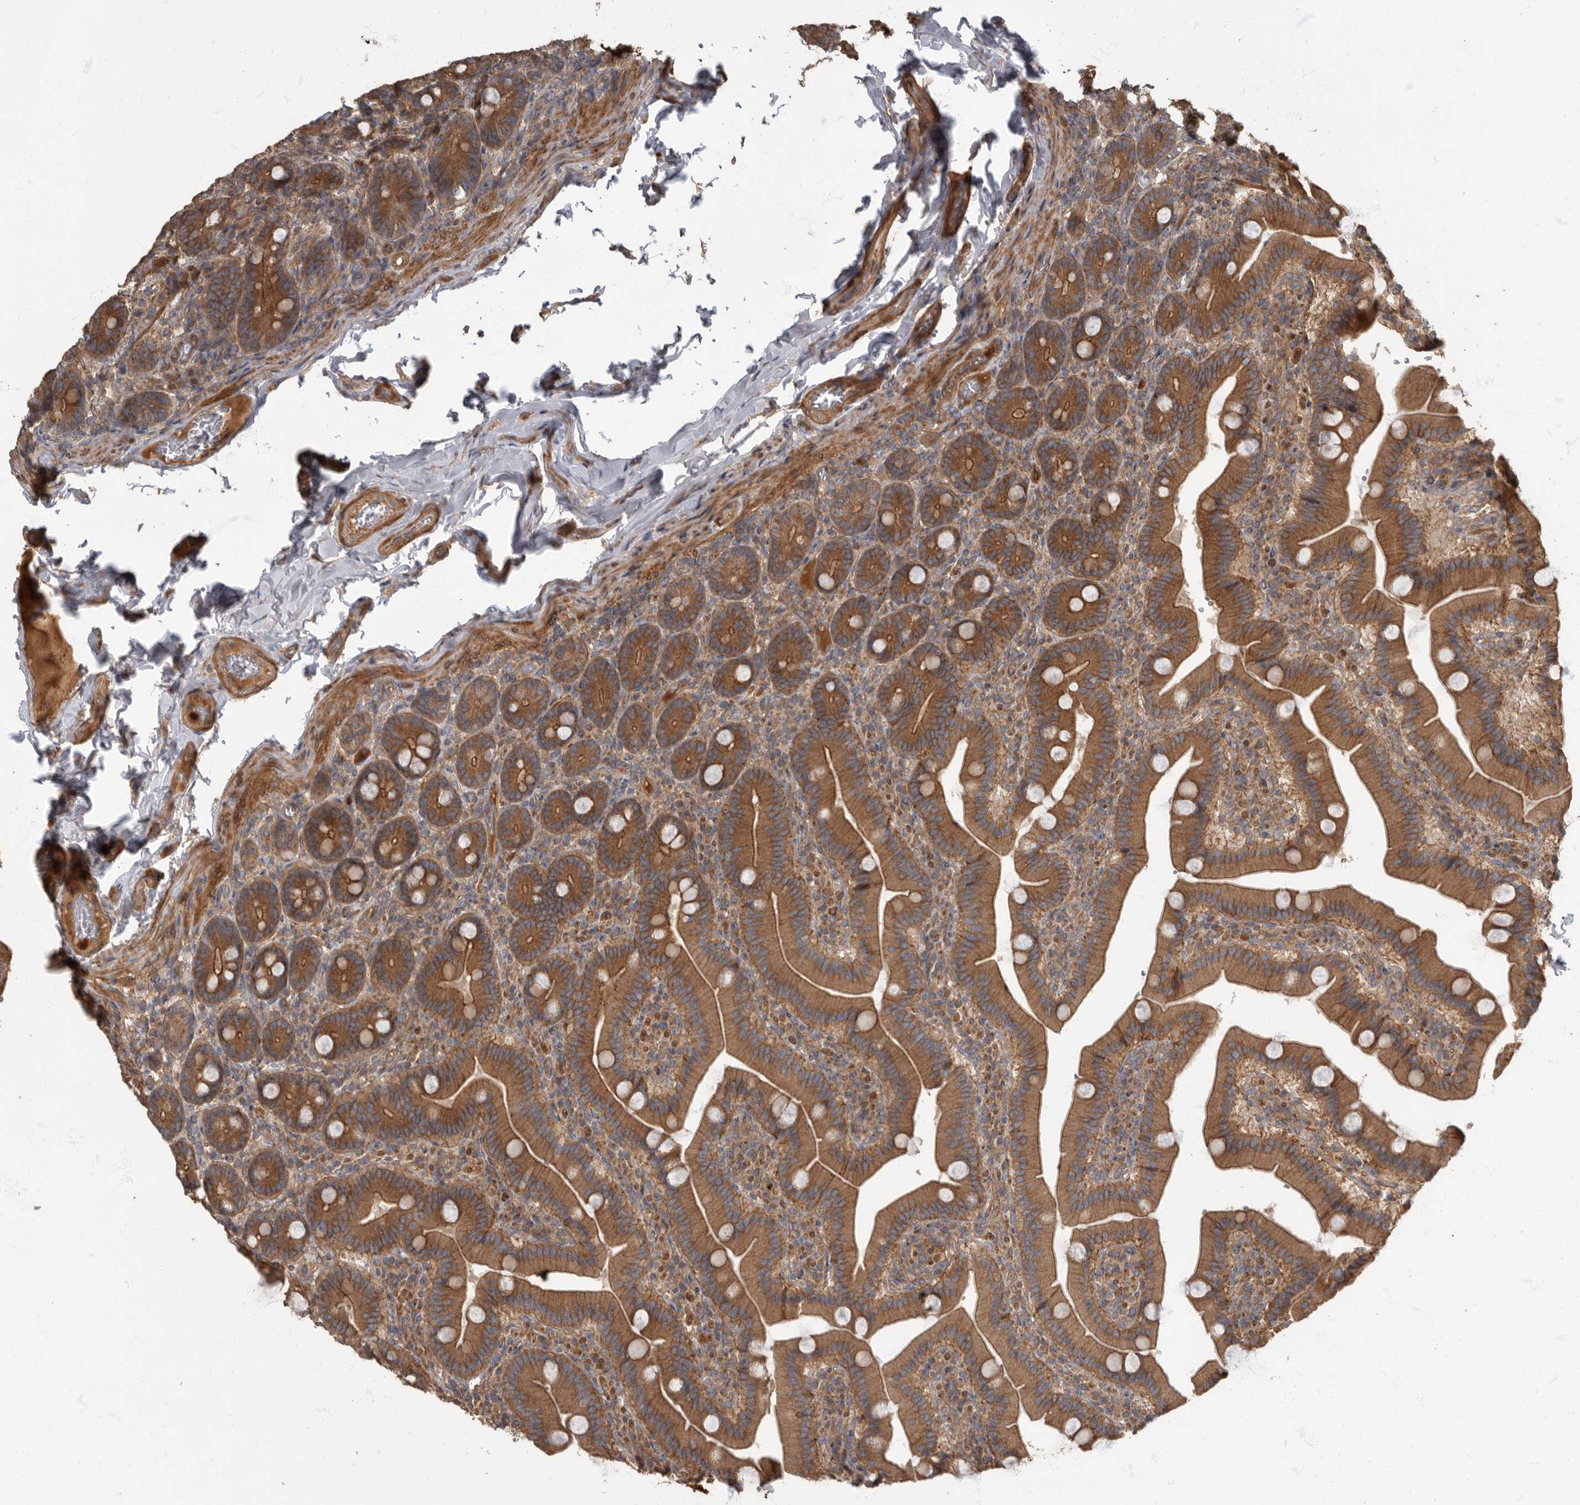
{"staining": {"intensity": "strong", "quantity": ">75%", "location": "cytoplasmic/membranous"}, "tissue": "duodenum", "cell_type": "Glandular cells", "image_type": "normal", "snomed": [{"axis": "morphology", "description": "Normal tissue, NOS"}, {"axis": "topography", "description": "Duodenum"}], "caption": "A brown stain highlights strong cytoplasmic/membranous staining of a protein in glandular cells of benign duodenum. (brown staining indicates protein expression, while blue staining denotes nuclei).", "gene": "DAAM1", "patient": {"sex": "female", "age": 62}}